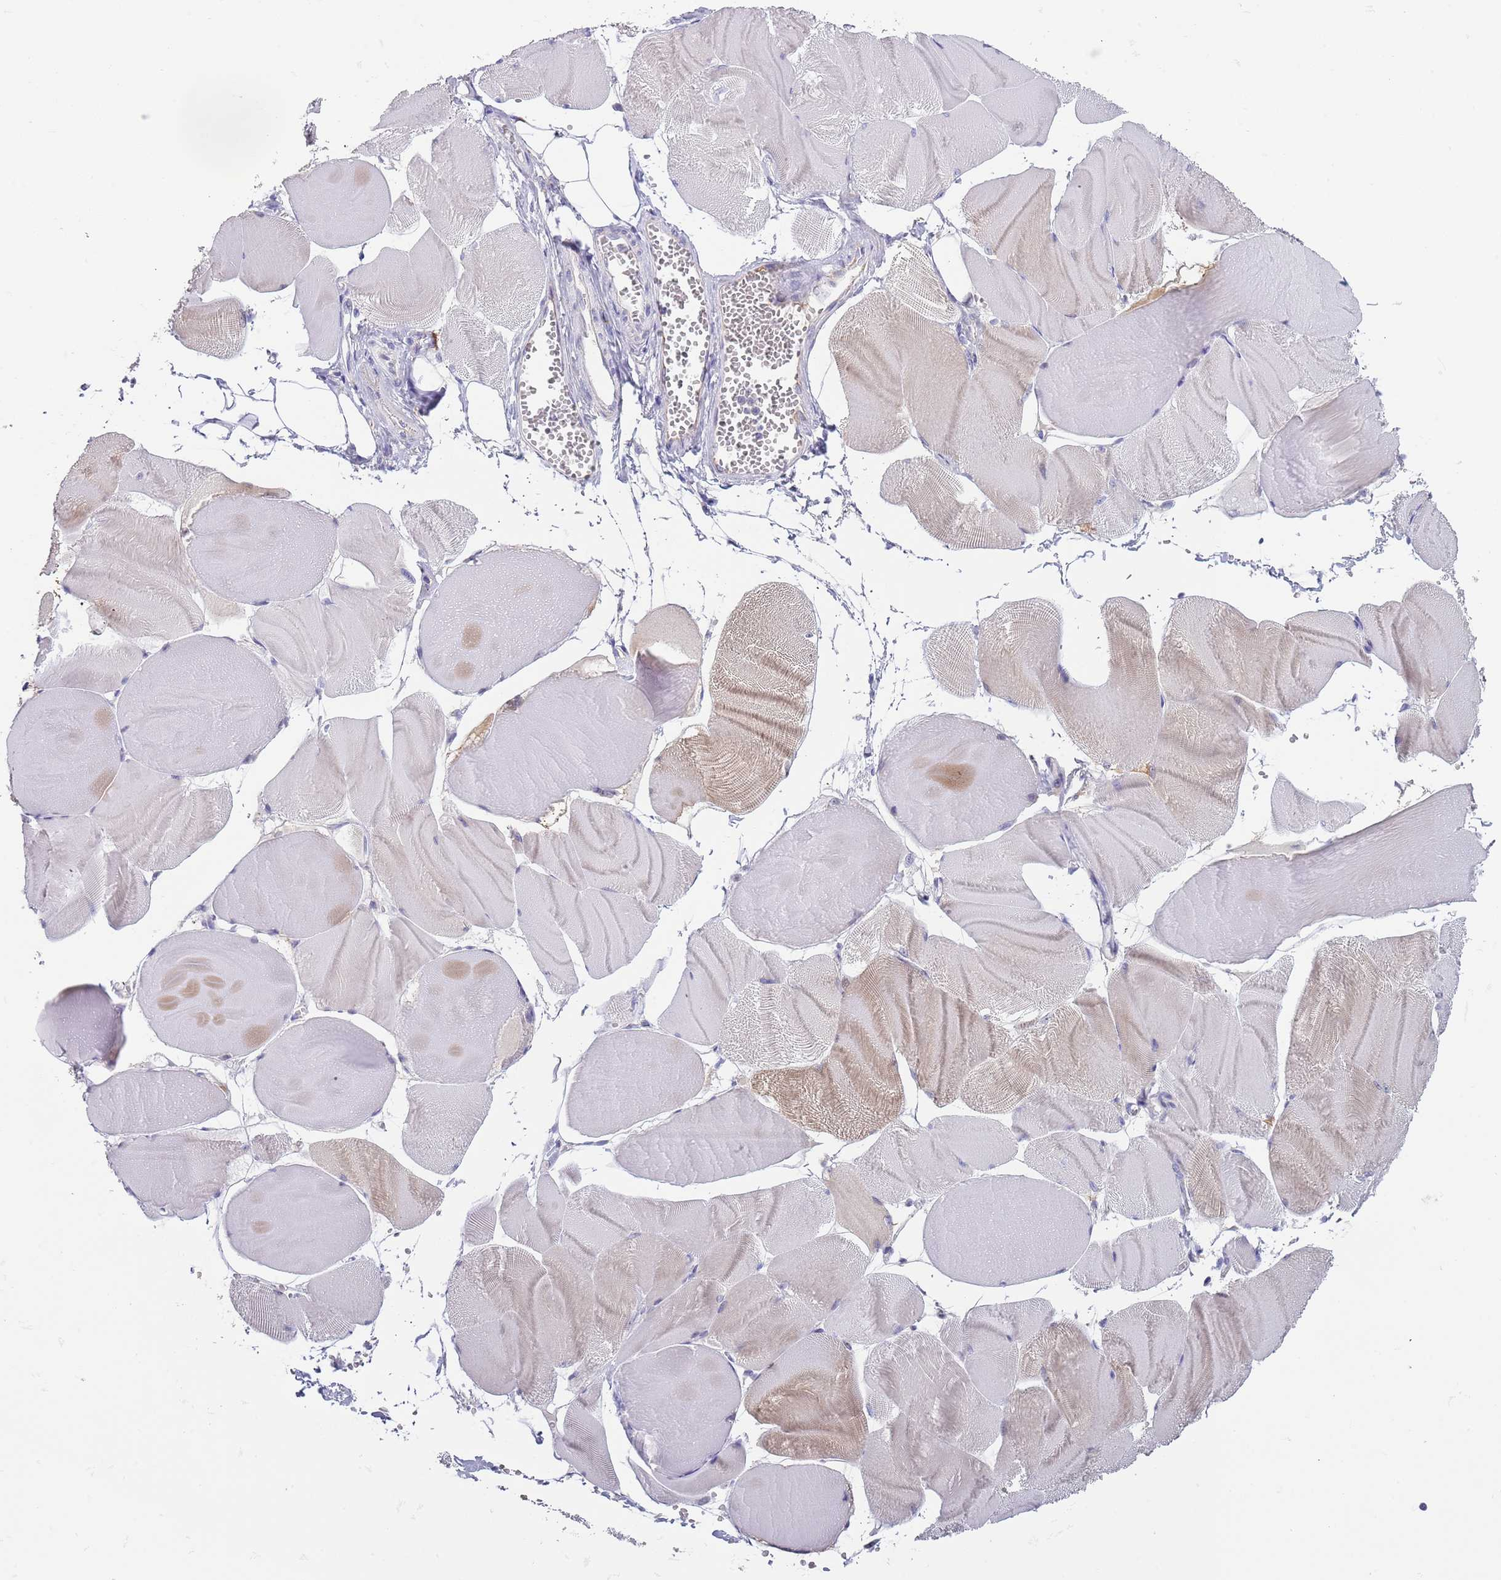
{"staining": {"intensity": "weak", "quantity": "<25%", "location": "cytoplasmic/membranous"}, "tissue": "skeletal muscle", "cell_type": "Myocytes", "image_type": "normal", "snomed": [{"axis": "morphology", "description": "Normal tissue, NOS"}, {"axis": "morphology", "description": "Basal cell carcinoma"}, {"axis": "topography", "description": "Skeletal muscle"}], "caption": "The photomicrograph shows no staining of myocytes in unremarkable skeletal muscle.", "gene": "TNRC6C", "patient": {"sex": "female", "age": 64}}